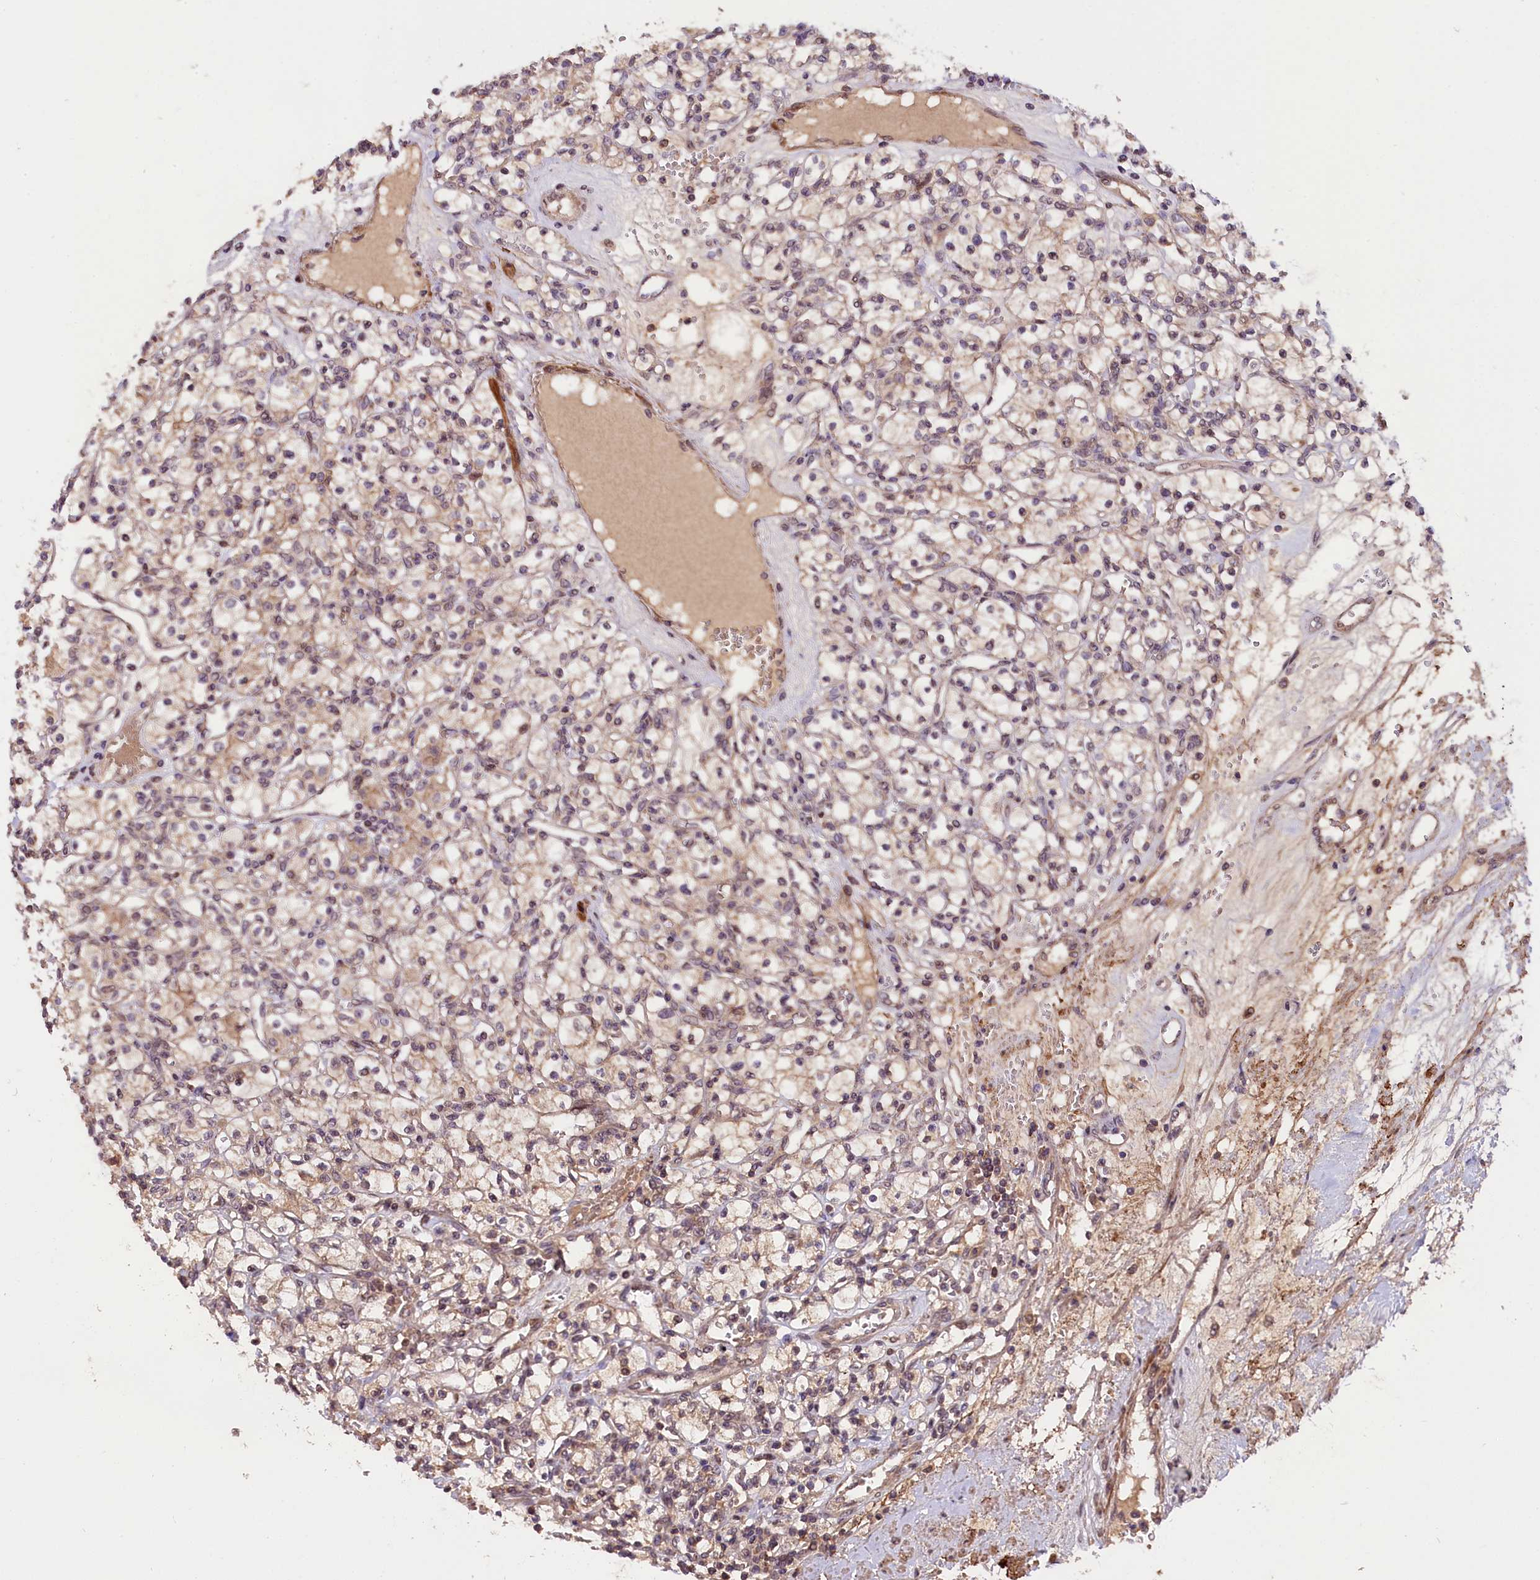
{"staining": {"intensity": "weak", "quantity": "25%-75%", "location": "cytoplasmic/membranous"}, "tissue": "renal cancer", "cell_type": "Tumor cells", "image_type": "cancer", "snomed": [{"axis": "morphology", "description": "Adenocarcinoma, NOS"}, {"axis": "topography", "description": "Kidney"}], "caption": "A micrograph showing weak cytoplasmic/membranous expression in about 25%-75% of tumor cells in renal adenocarcinoma, as visualized by brown immunohistochemical staining.", "gene": "ZNF480", "patient": {"sex": "female", "age": 59}}